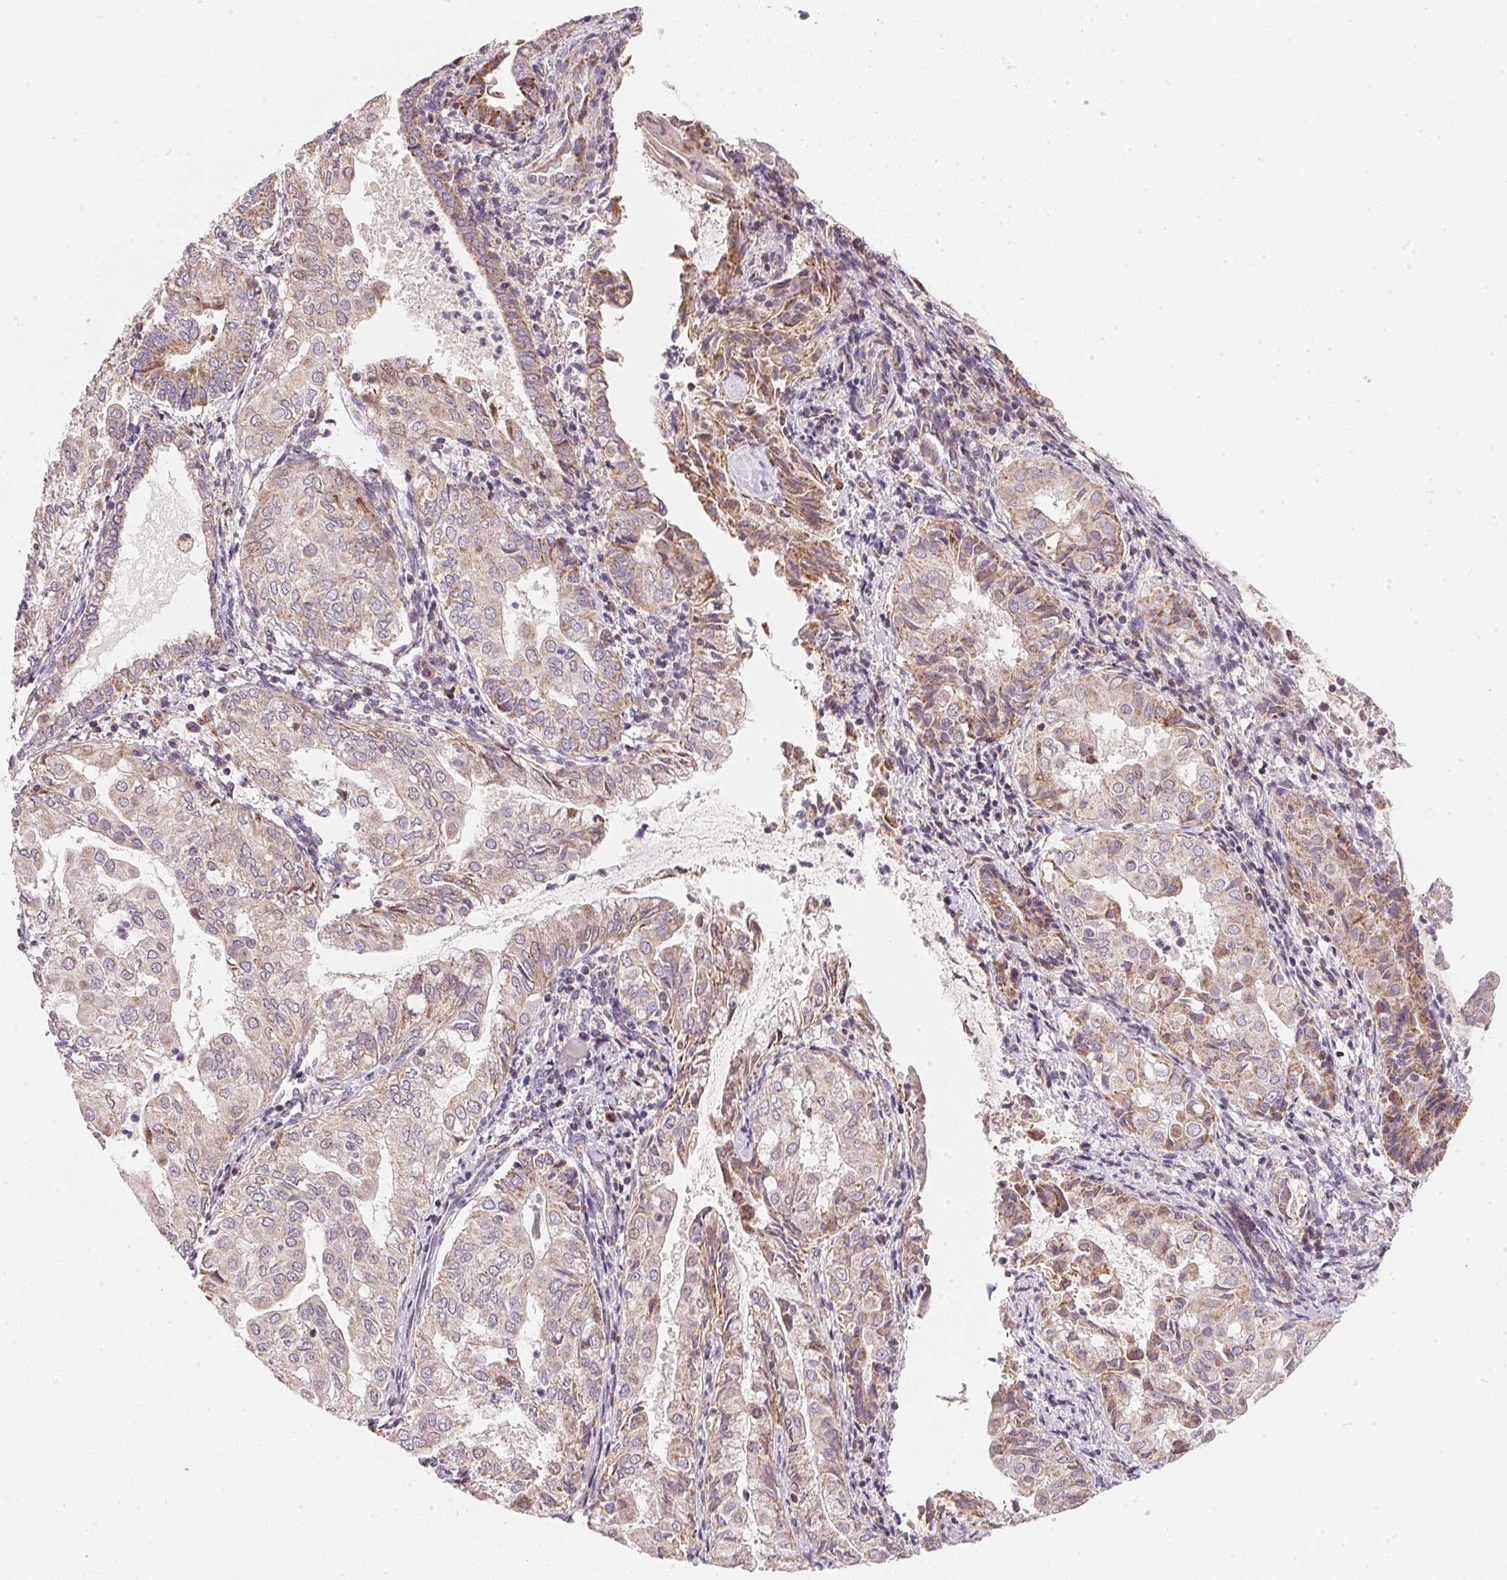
{"staining": {"intensity": "moderate", "quantity": "25%-75%", "location": "cytoplasmic/membranous"}, "tissue": "endometrial cancer", "cell_type": "Tumor cells", "image_type": "cancer", "snomed": [{"axis": "morphology", "description": "Adenocarcinoma, NOS"}, {"axis": "topography", "description": "Endometrium"}], "caption": "About 25%-75% of tumor cells in human endometrial cancer (adenocarcinoma) display moderate cytoplasmic/membranous protein staining as visualized by brown immunohistochemical staining.", "gene": "COQ7", "patient": {"sex": "female", "age": 68}}